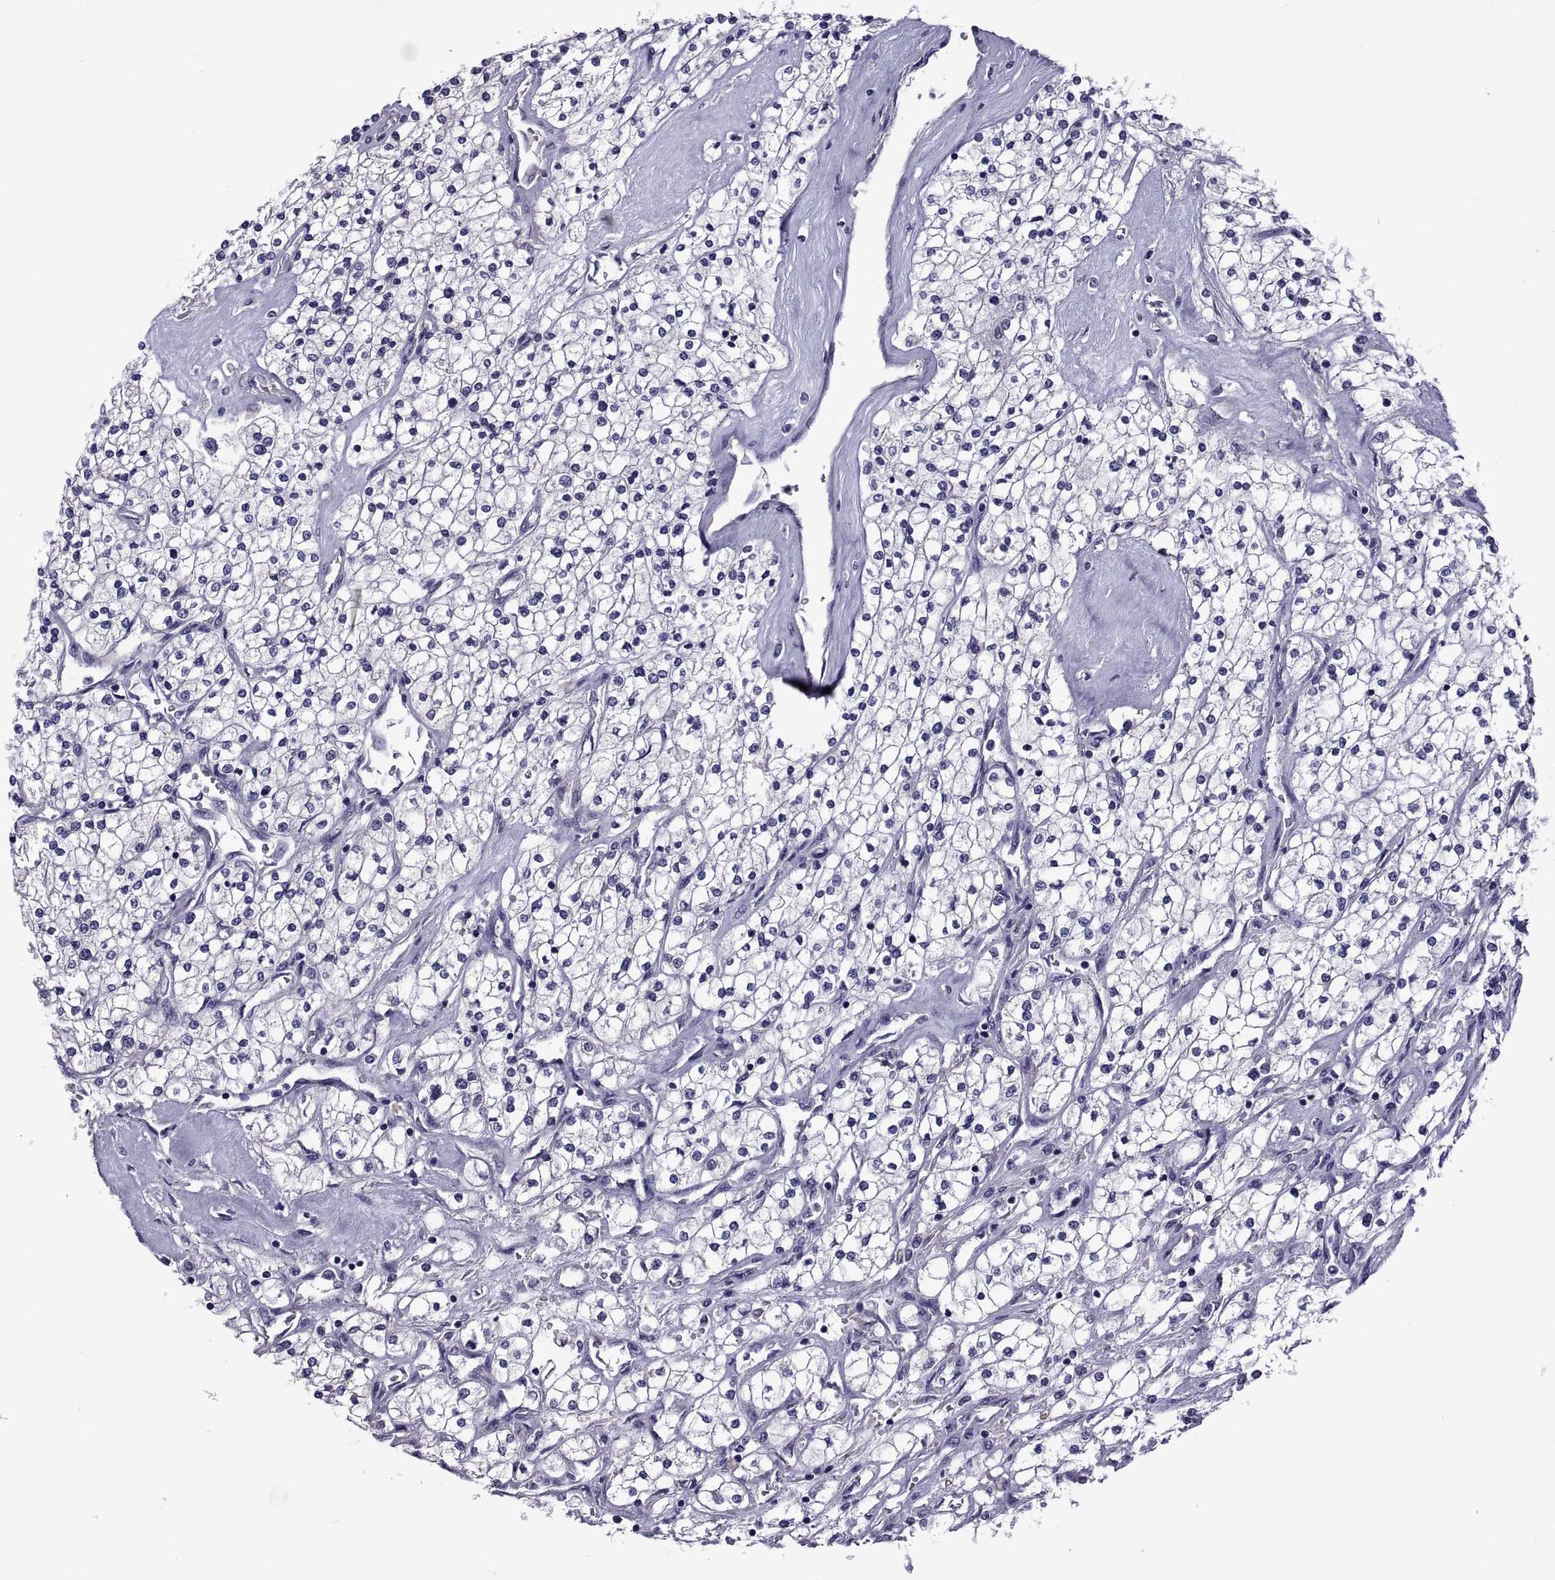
{"staining": {"intensity": "negative", "quantity": "none", "location": "none"}, "tissue": "renal cancer", "cell_type": "Tumor cells", "image_type": "cancer", "snomed": [{"axis": "morphology", "description": "Adenocarcinoma, NOS"}, {"axis": "topography", "description": "Kidney"}], "caption": "Immunohistochemical staining of human adenocarcinoma (renal) demonstrates no significant staining in tumor cells.", "gene": "TMC3", "patient": {"sex": "male", "age": 80}}